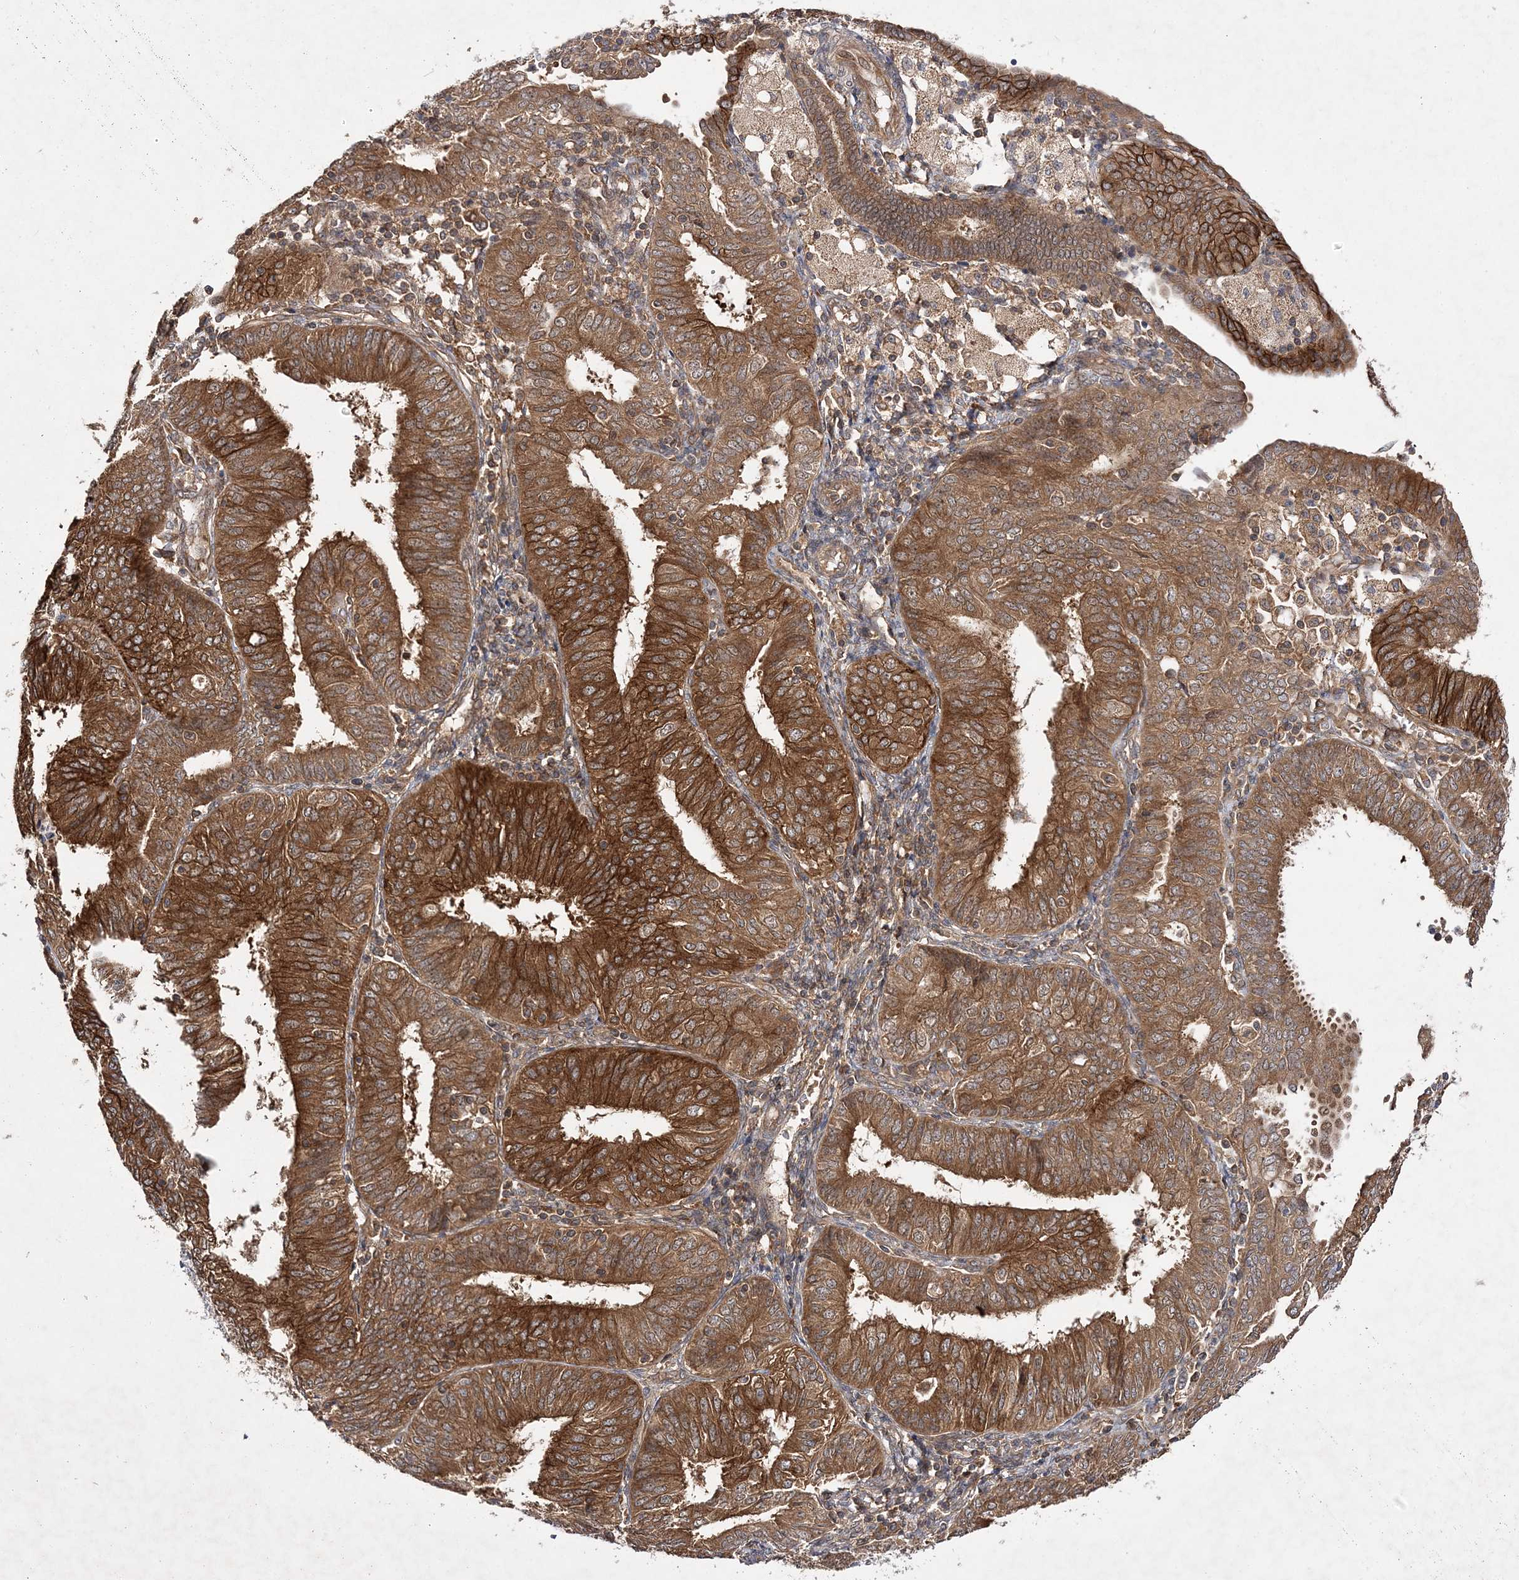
{"staining": {"intensity": "strong", "quantity": ">75%", "location": "cytoplasmic/membranous"}, "tissue": "endometrial cancer", "cell_type": "Tumor cells", "image_type": "cancer", "snomed": [{"axis": "morphology", "description": "Adenocarcinoma, NOS"}, {"axis": "topography", "description": "Endometrium"}], "caption": "Endometrial cancer (adenocarcinoma) stained for a protein (brown) demonstrates strong cytoplasmic/membranous positive expression in about >75% of tumor cells.", "gene": "TMEM9B", "patient": {"sex": "female", "age": 58}}